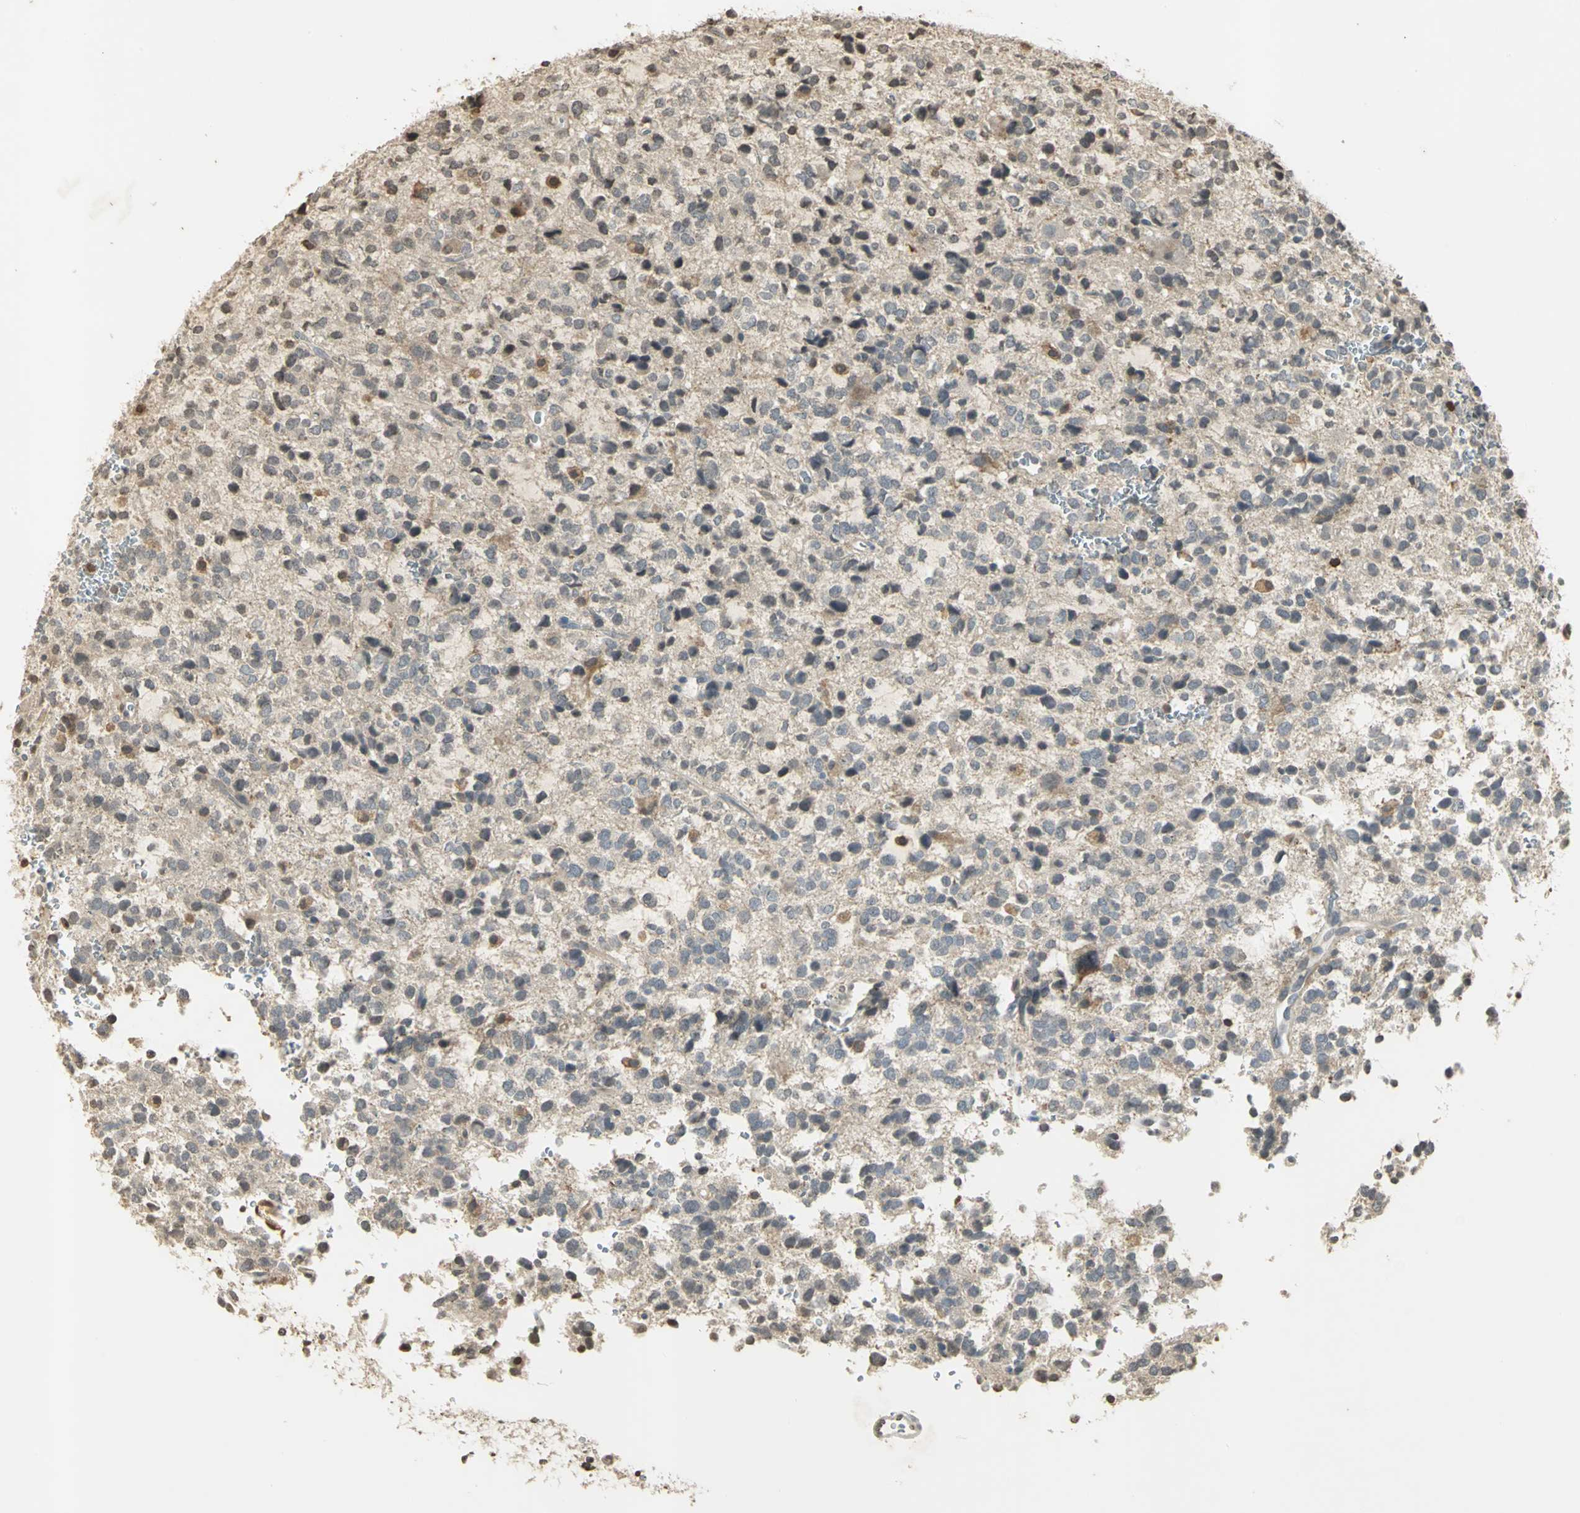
{"staining": {"intensity": "negative", "quantity": "none", "location": "none"}, "tissue": "glioma", "cell_type": "Tumor cells", "image_type": "cancer", "snomed": [{"axis": "morphology", "description": "Glioma, malignant, High grade"}, {"axis": "topography", "description": "Brain"}], "caption": "Immunohistochemistry histopathology image of human glioma stained for a protein (brown), which displays no expression in tumor cells.", "gene": "IL16", "patient": {"sex": "male", "age": 47}}